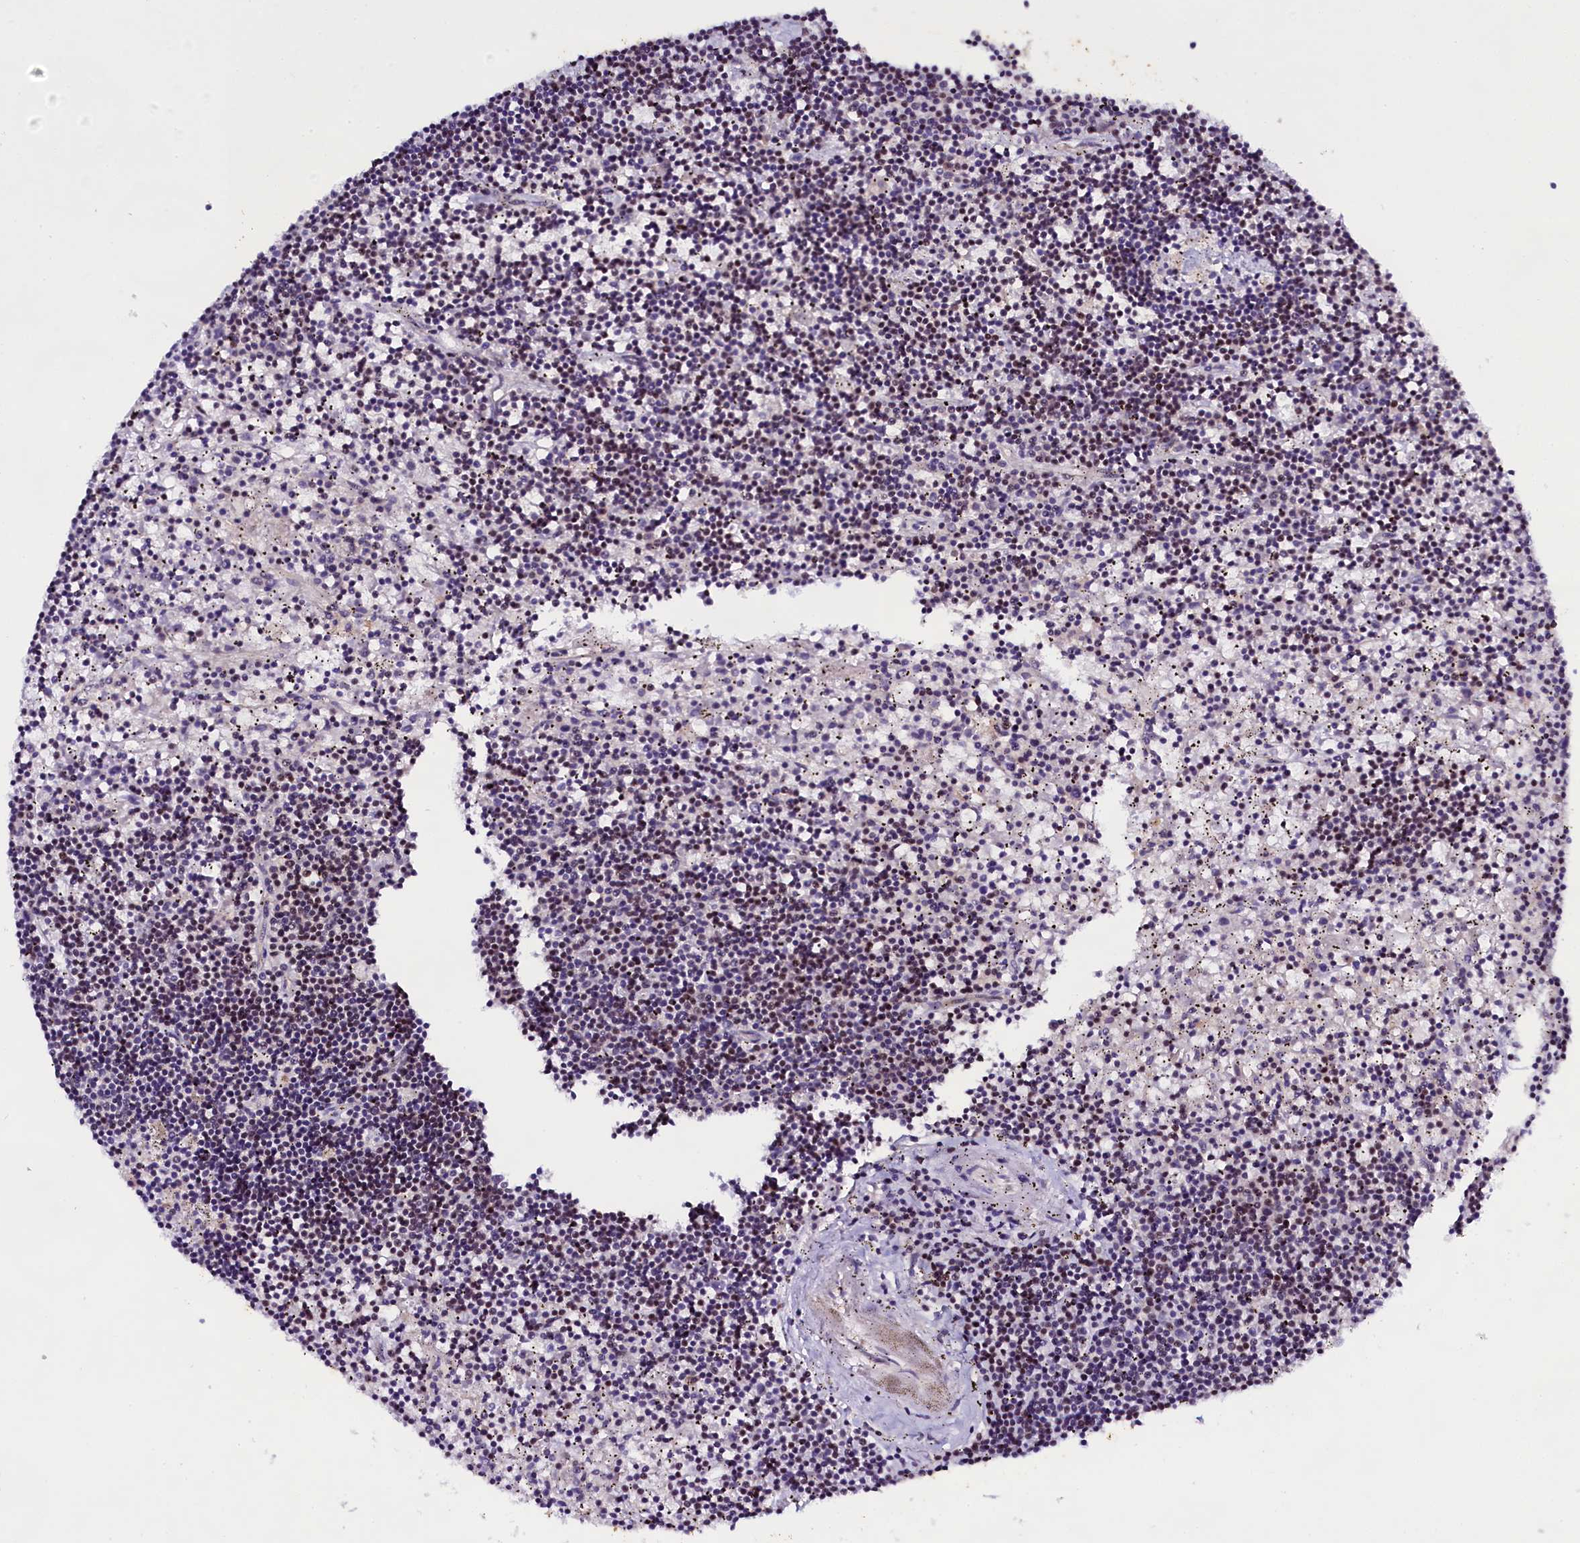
{"staining": {"intensity": "weak", "quantity": "25%-75%", "location": "nuclear"}, "tissue": "lymphoma", "cell_type": "Tumor cells", "image_type": "cancer", "snomed": [{"axis": "morphology", "description": "Malignant lymphoma, non-Hodgkin's type, Low grade"}, {"axis": "topography", "description": "Spleen"}], "caption": "Protein staining of malignant lymphoma, non-Hodgkin's type (low-grade) tissue demonstrates weak nuclear expression in about 25%-75% of tumor cells.", "gene": "SP4", "patient": {"sex": "male", "age": 76}}